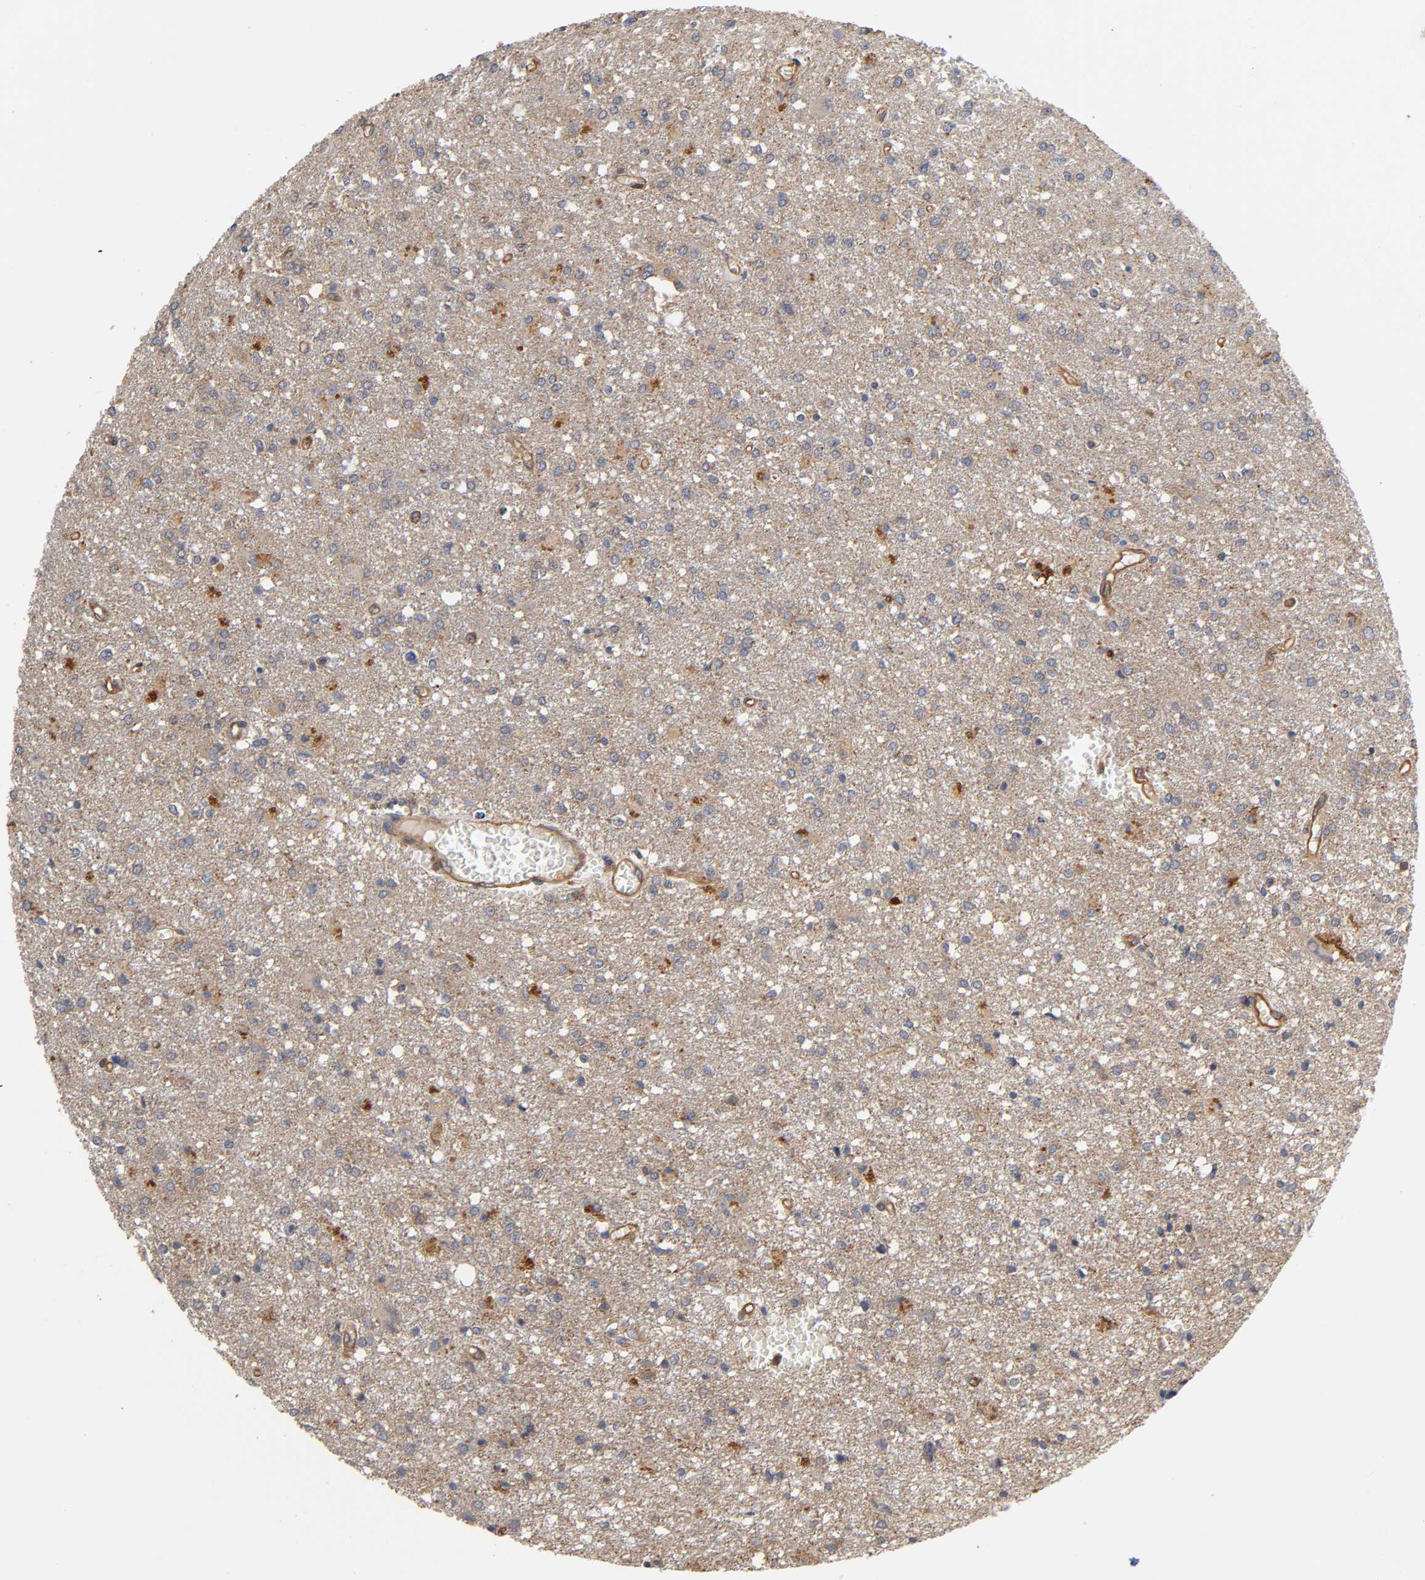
{"staining": {"intensity": "weak", "quantity": "25%-75%", "location": "cytoplasmic/membranous"}, "tissue": "glioma", "cell_type": "Tumor cells", "image_type": "cancer", "snomed": [{"axis": "morphology", "description": "Glioma, malignant, High grade"}, {"axis": "topography", "description": "Cerebral cortex"}], "caption": "A brown stain labels weak cytoplasmic/membranous staining of a protein in malignant high-grade glioma tumor cells.", "gene": "LAMTOR2", "patient": {"sex": "male", "age": 76}}